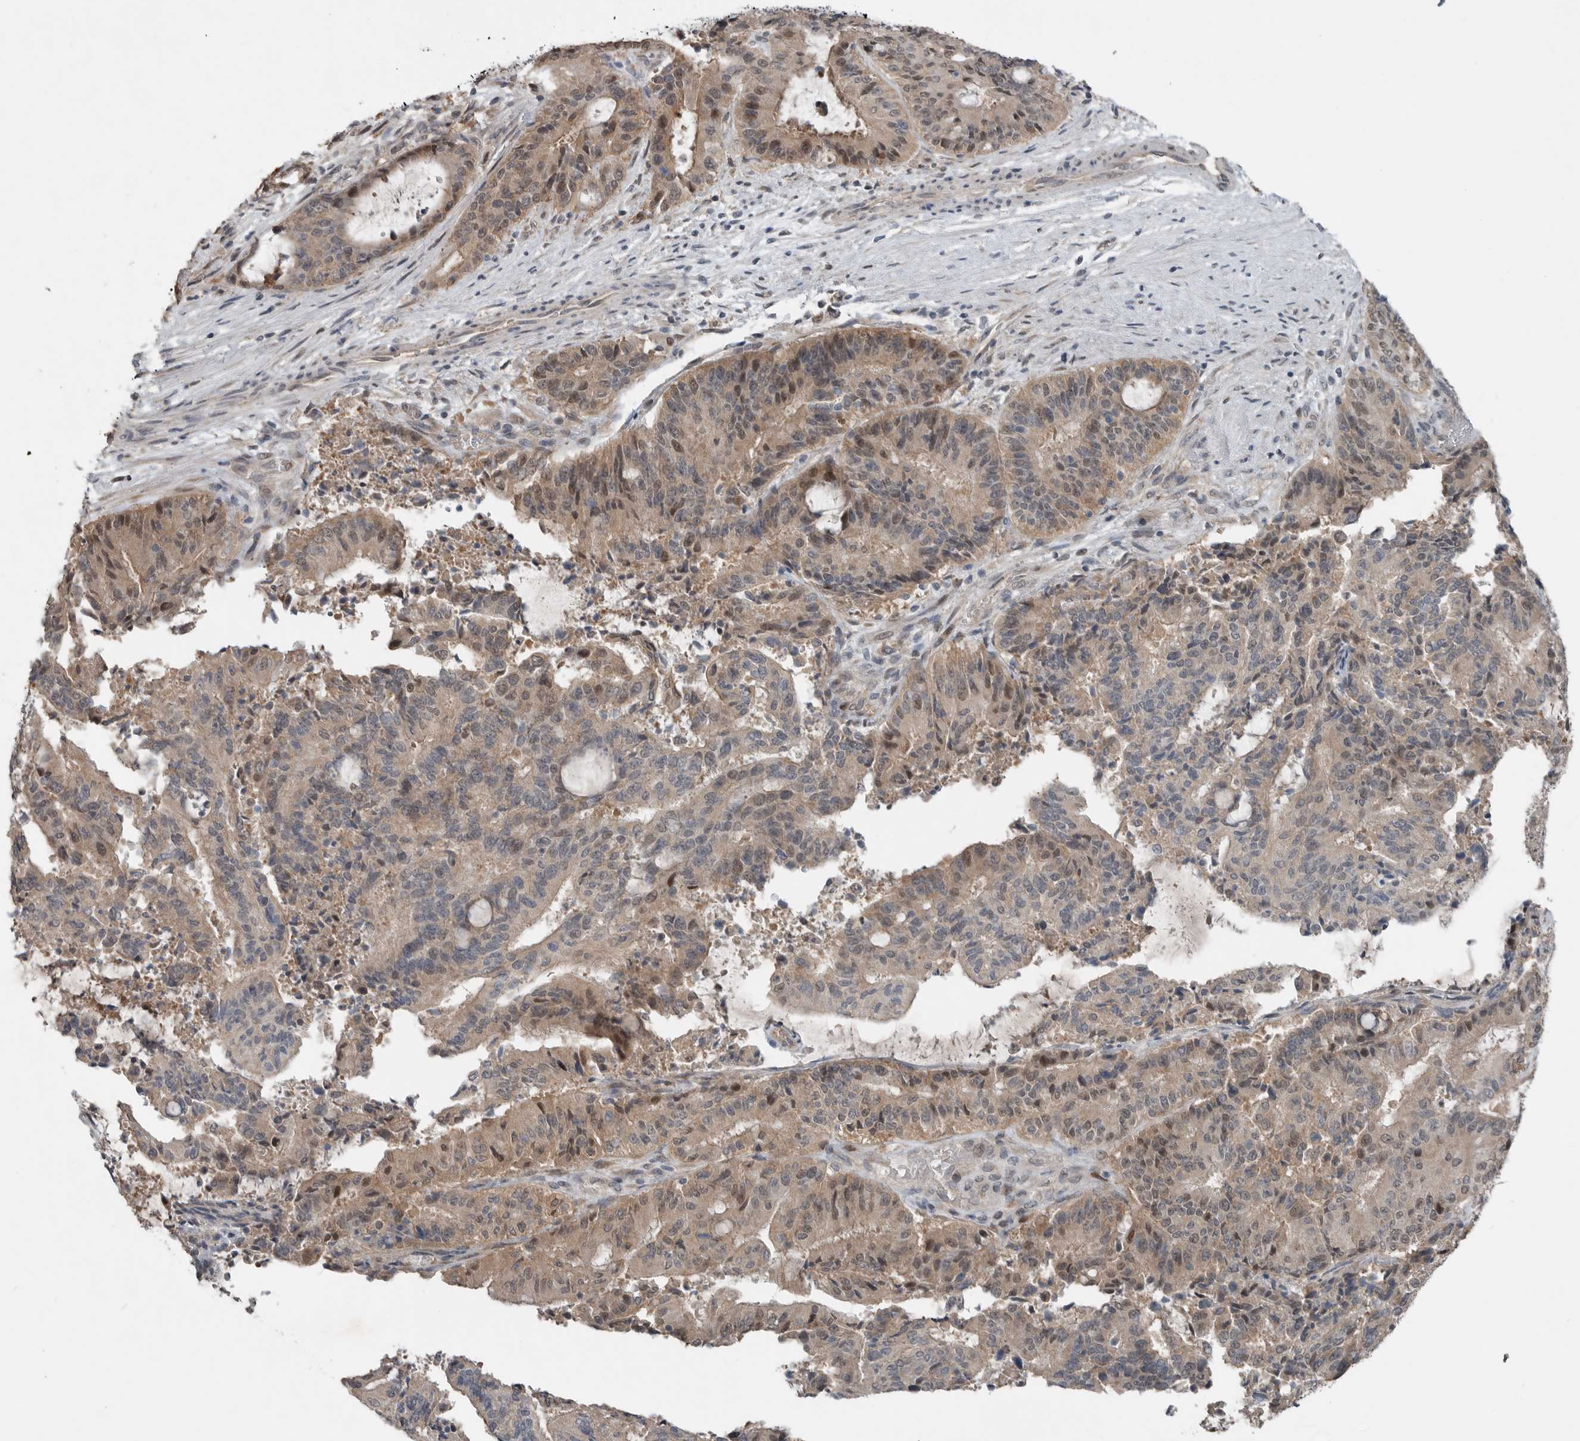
{"staining": {"intensity": "moderate", "quantity": "25%-75%", "location": "cytoplasmic/membranous,nuclear"}, "tissue": "liver cancer", "cell_type": "Tumor cells", "image_type": "cancer", "snomed": [{"axis": "morphology", "description": "Normal tissue, NOS"}, {"axis": "morphology", "description": "Cholangiocarcinoma"}, {"axis": "topography", "description": "Liver"}, {"axis": "topography", "description": "Peripheral nerve tissue"}], "caption": "Immunohistochemistry (IHC) micrograph of neoplastic tissue: cholangiocarcinoma (liver) stained using immunohistochemistry shows medium levels of moderate protein expression localized specifically in the cytoplasmic/membranous and nuclear of tumor cells, appearing as a cytoplasmic/membranous and nuclear brown color.", "gene": "MFAP3L", "patient": {"sex": "female", "age": 73}}